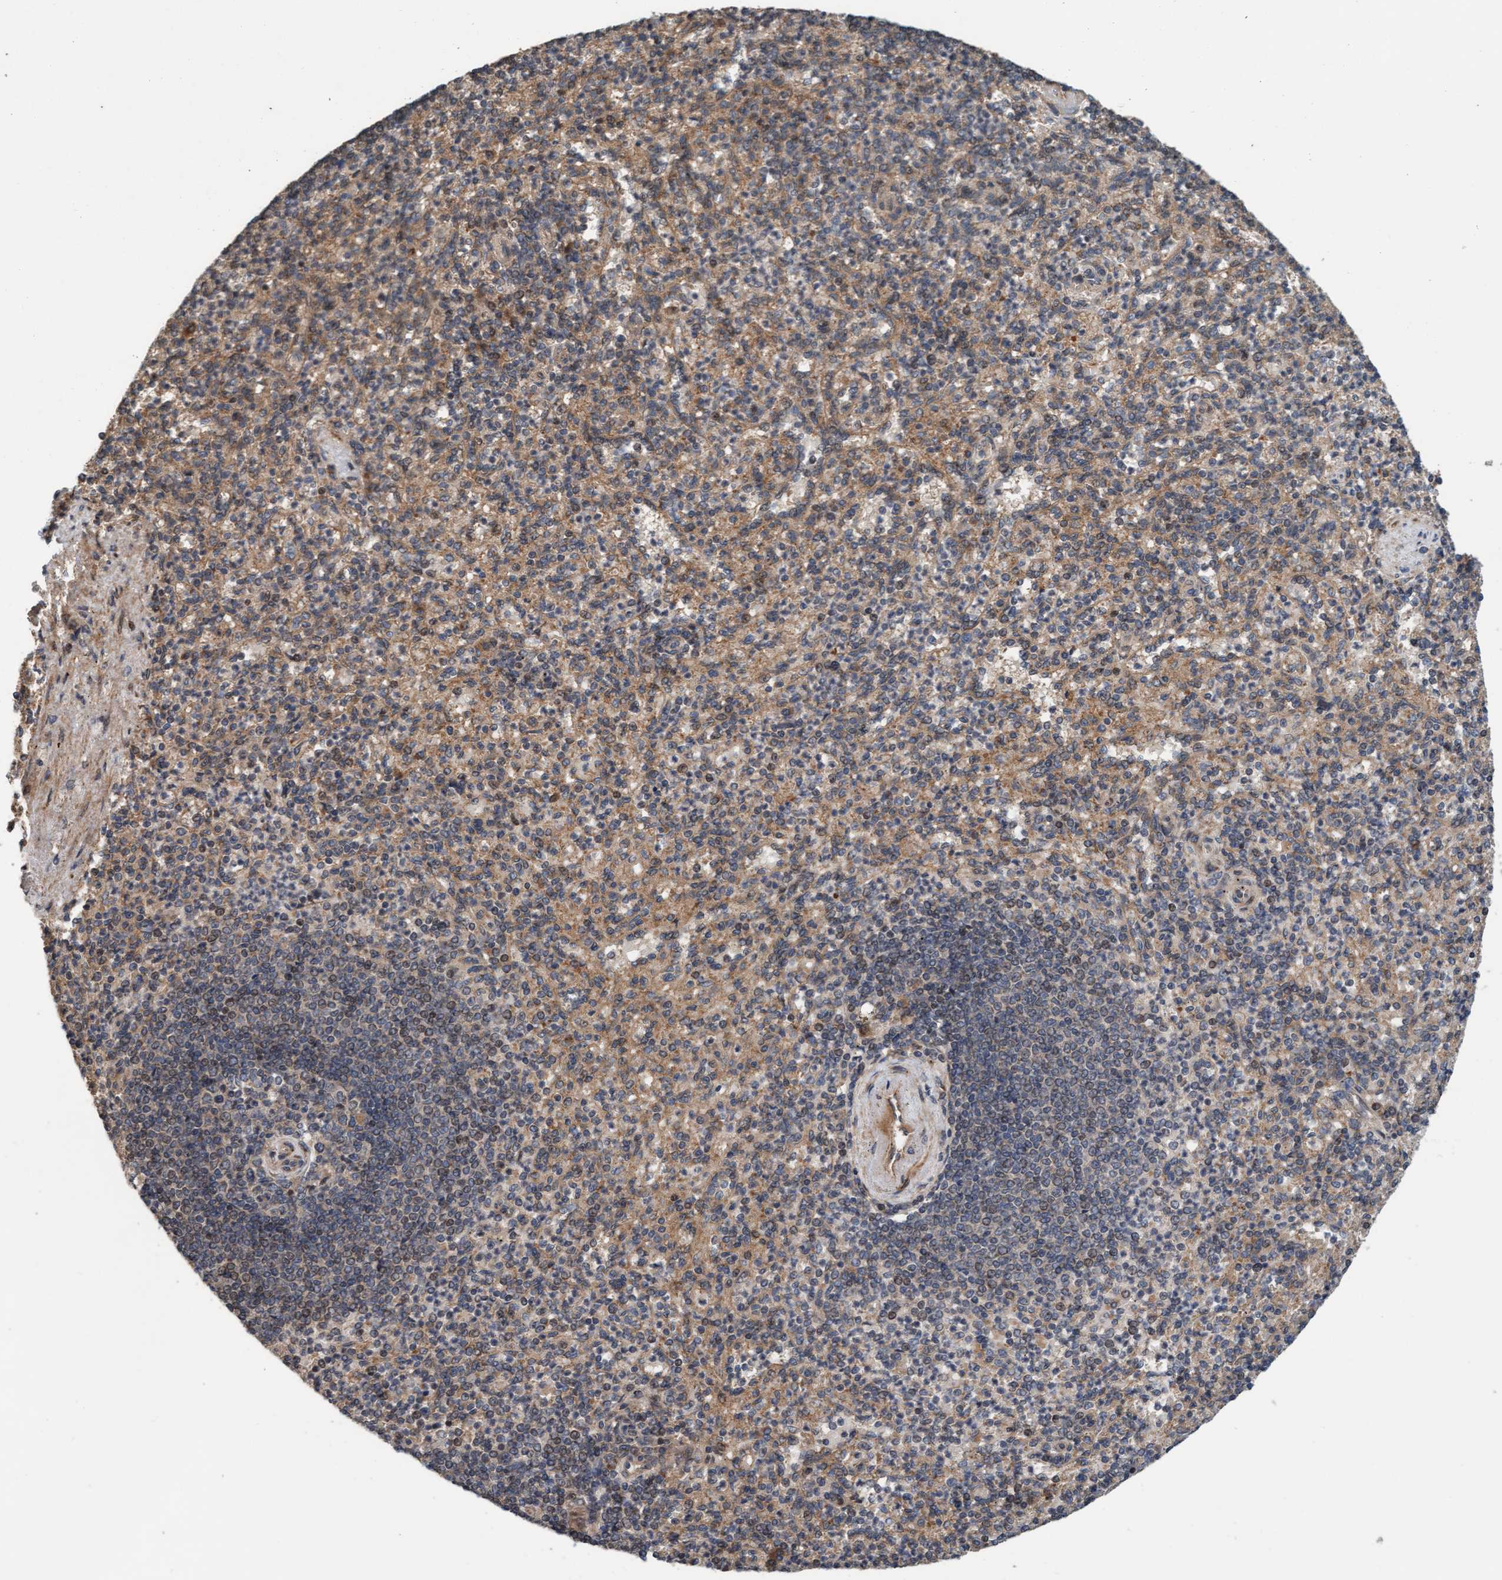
{"staining": {"intensity": "moderate", "quantity": "25%-75%", "location": "cytoplasmic/membranous,nuclear"}, "tissue": "spleen", "cell_type": "Cells in red pulp", "image_type": "normal", "snomed": [{"axis": "morphology", "description": "Normal tissue, NOS"}, {"axis": "topography", "description": "Spleen"}], "caption": "Human spleen stained for a protein (brown) exhibits moderate cytoplasmic/membranous,nuclear positive expression in about 25%-75% of cells in red pulp.", "gene": "MLXIP", "patient": {"sex": "female", "age": 74}}